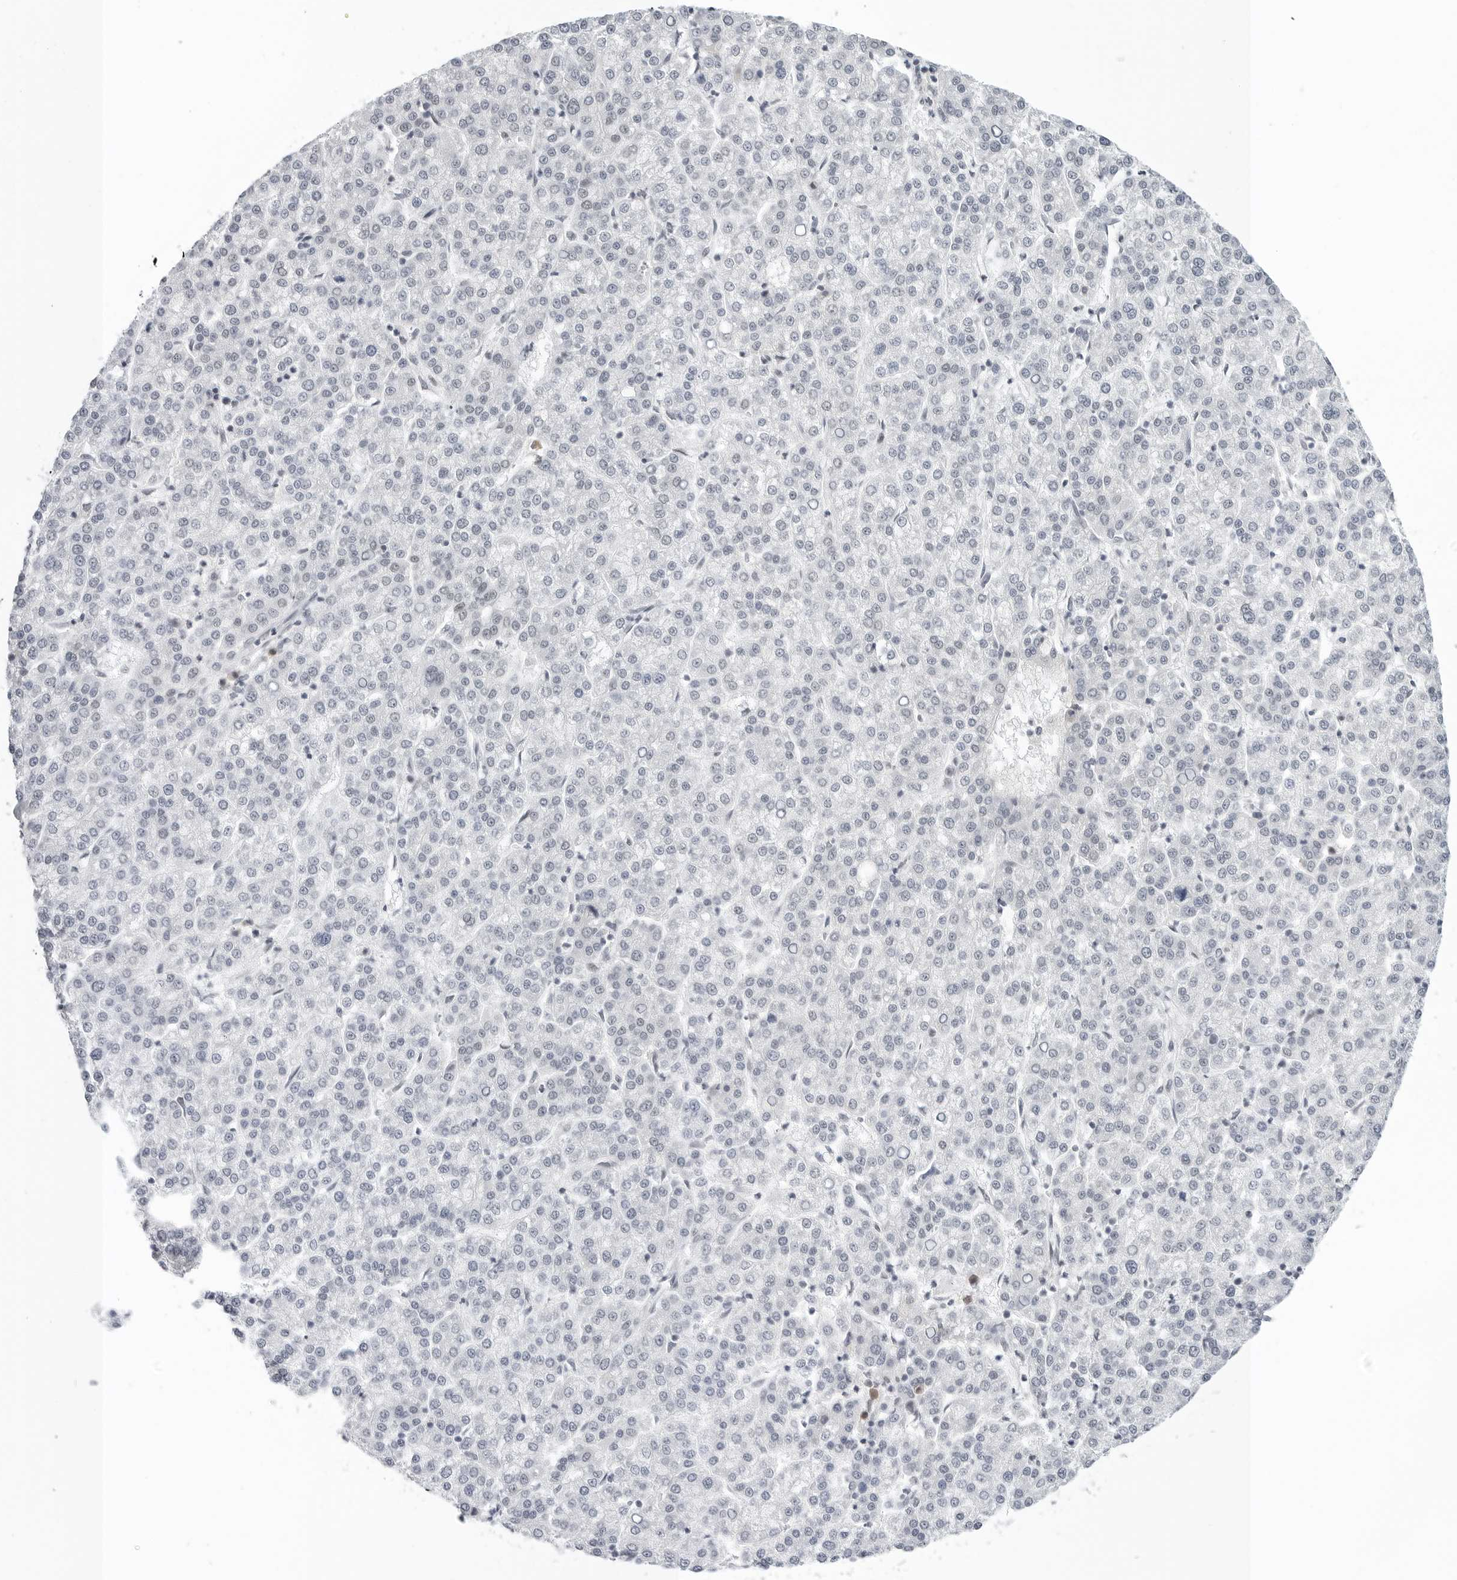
{"staining": {"intensity": "negative", "quantity": "none", "location": "none"}, "tissue": "liver cancer", "cell_type": "Tumor cells", "image_type": "cancer", "snomed": [{"axis": "morphology", "description": "Carcinoma, Hepatocellular, NOS"}, {"axis": "topography", "description": "Liver"}], "caption": "Tumor cells are negative for protein expression in human hepatocellular carcinoma (liver).", "gene": "WRAP53", "patient": {"sex": "female", "age": 58}}